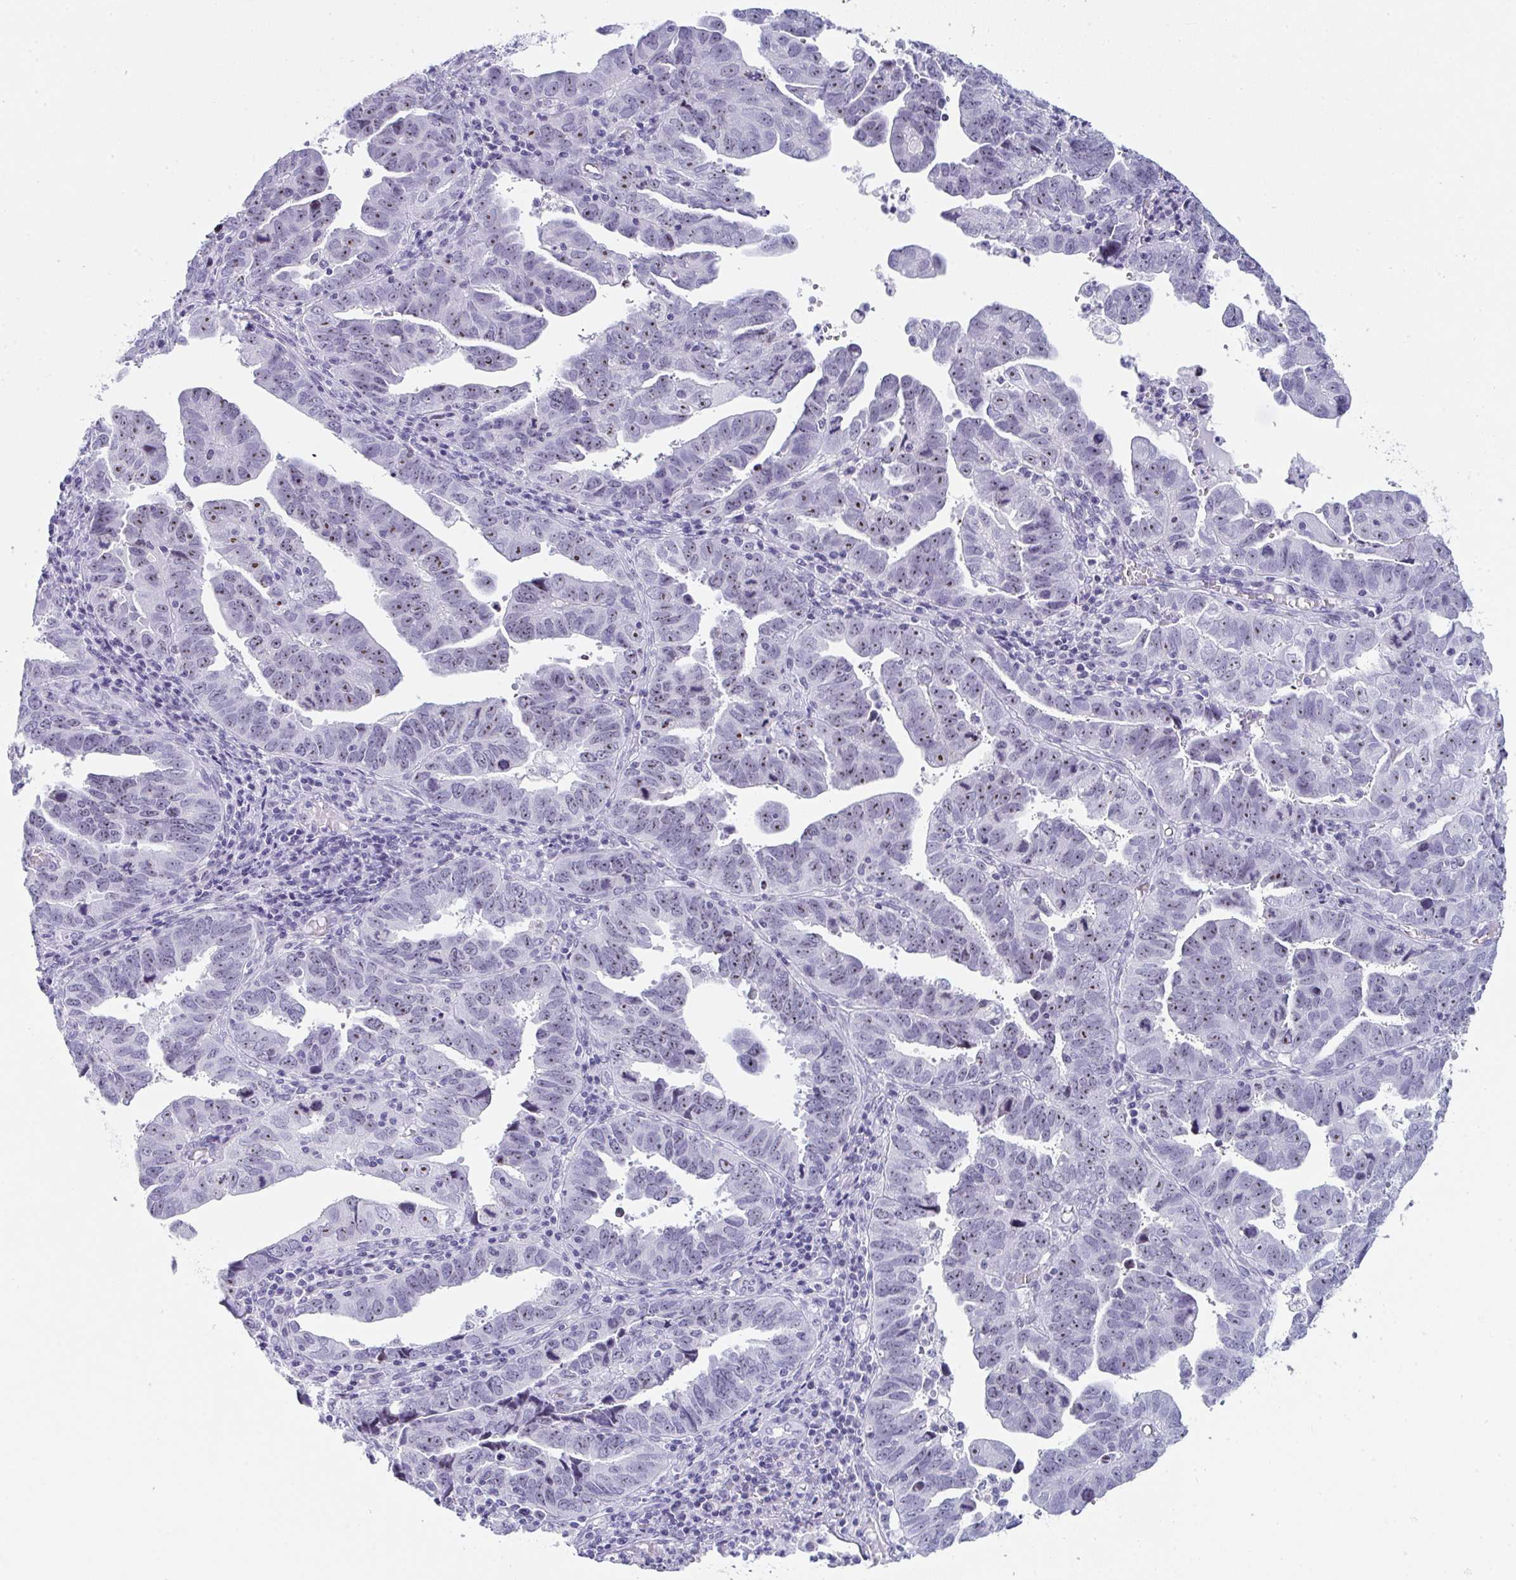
{"staining": {"intensity": "weak", "quantity": "25%-75%", "location": "nuclear"}, "tissue": "endometrial cancer", "cell_type": "Tumor cells", "image_type": "cancer", "snomed": [{"axis": "morphology", "description": "Adenocarcinoma, NOS"}, {"axis": "topography", "description": "Uterus"}], "caption": "A high-resolution photomicrograph shows immunohistochemistry staining of endometrial adenocarcinoma, which displays weak nuclear staining in about 25%-75% of tumor cells. (DAB = brown stain, brightfield microscopy at high magnification).", "gene": "NOP10", "patient": {"sex": "female", "age": 62}}